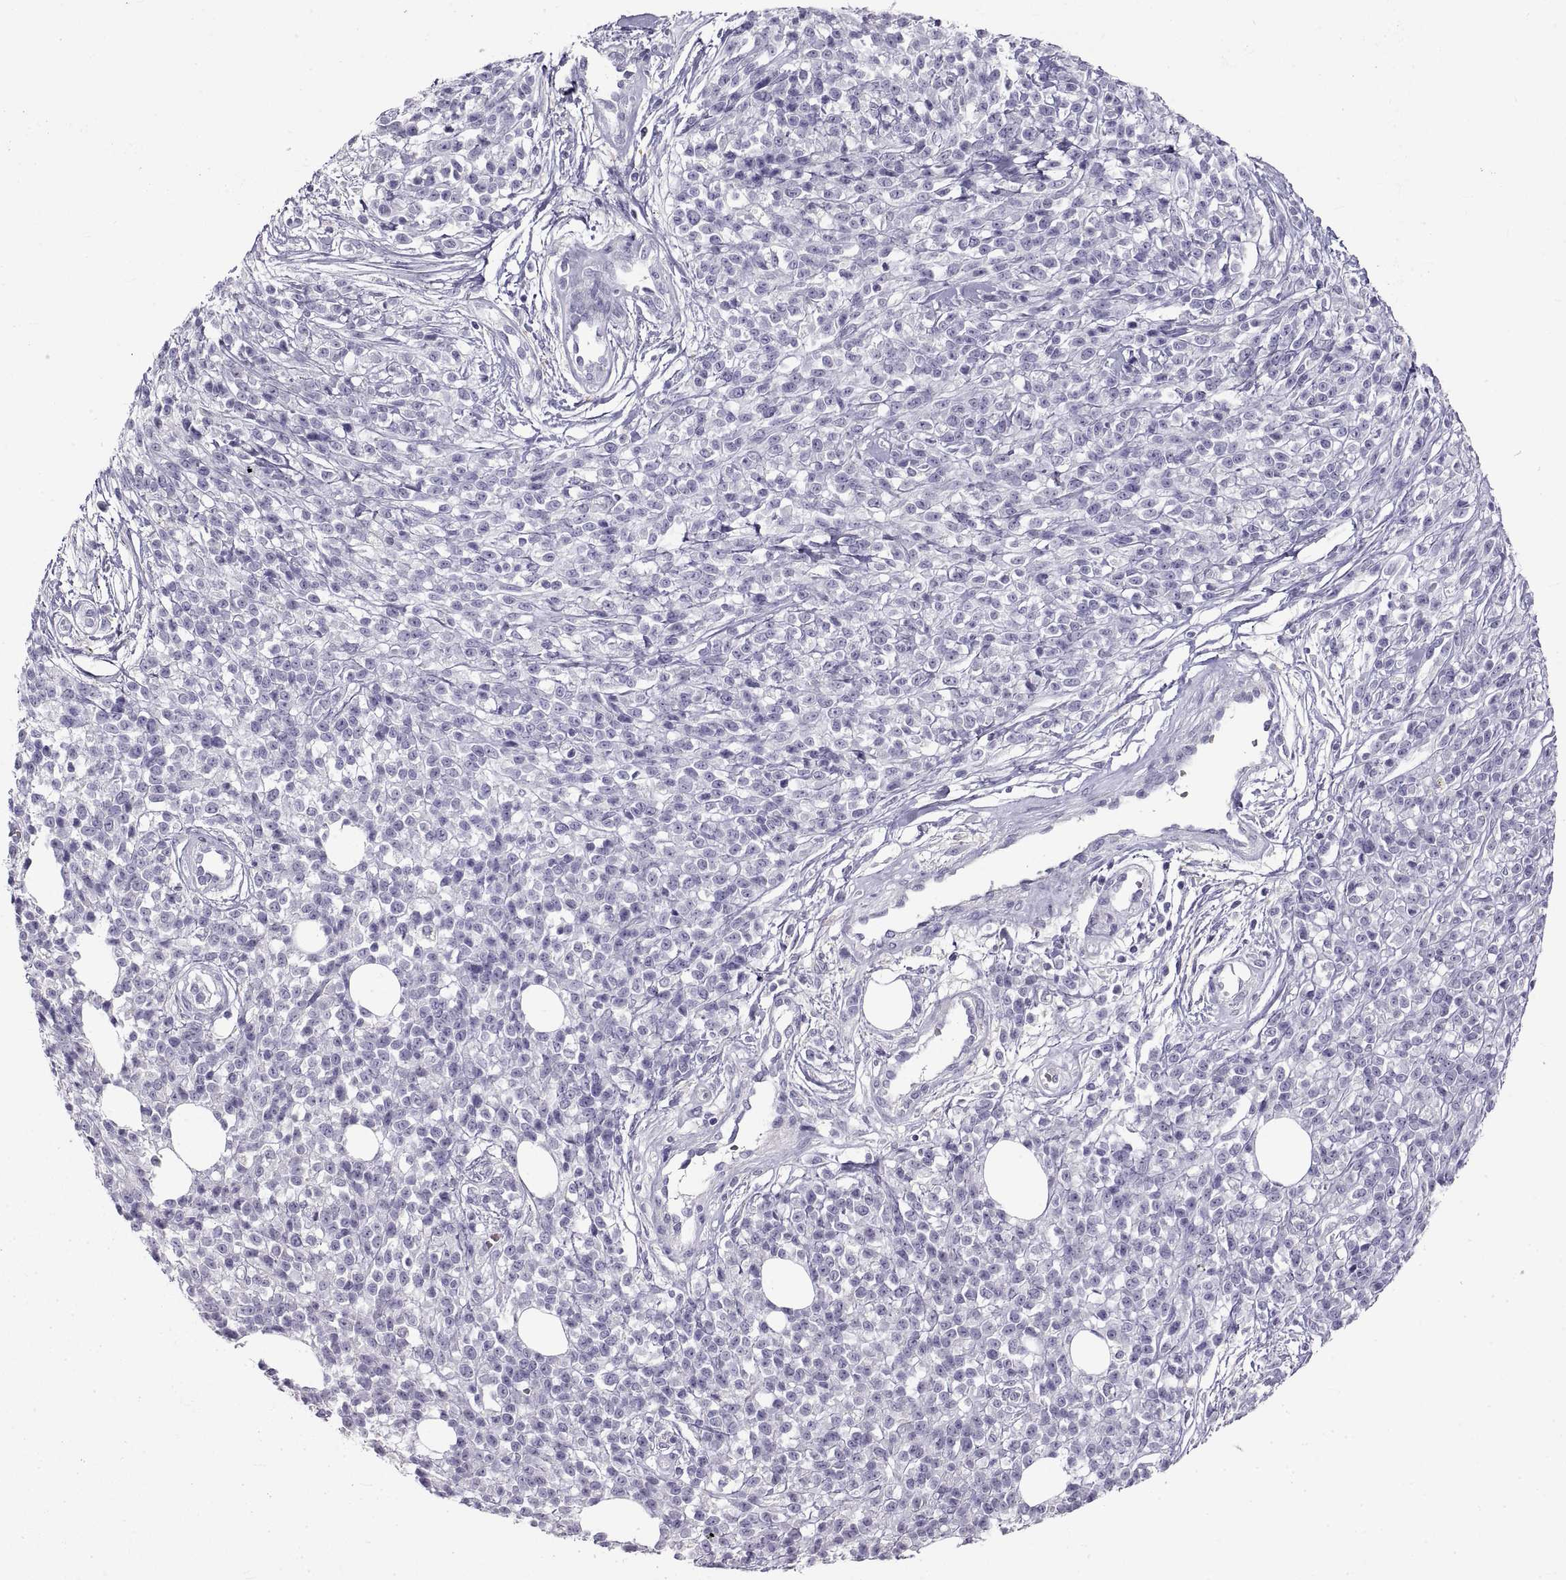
{"staining": {"intensity": "negative", "quantity": "none", "location": "none"}, "tissue": "melanoma", "cell_type": "Tumor cells", "image_type": "cancer", "snomed": [{"axis": "morphology", "description": "Malignant melanoma, NOS"}, {"axis": "topography", "description": "Skin"}, {"axis": "topography", "description": "Skin of trunk"}], "caption": "Melanoma stained for a protein using immunohistochemistry displays no expression tumor cells.", "gene": "CRYBB3", "patient": {"sex": "male", "age": 74}}